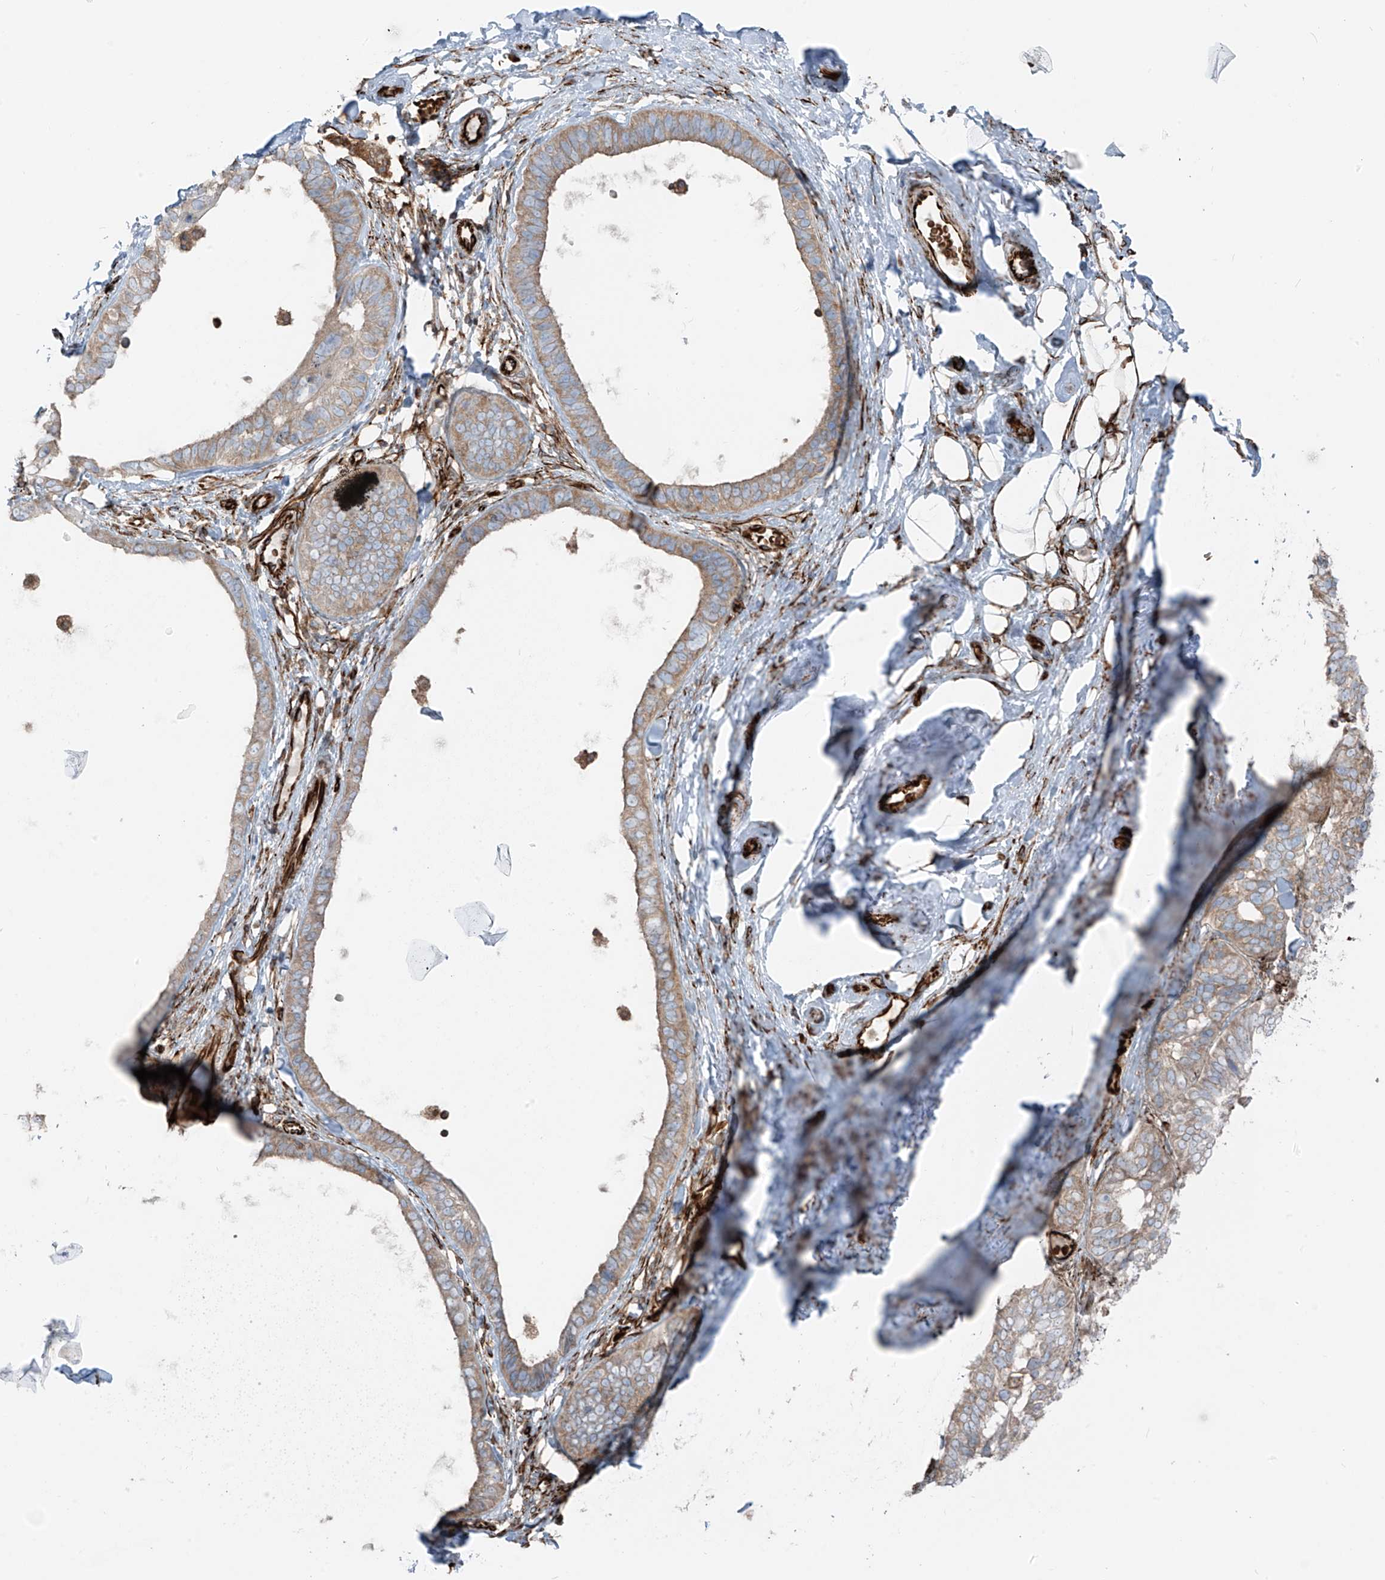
{"staining": {"intensity": "weak", "quantity": "25%-75%", "location": "cytoplasmic/membranous"}, "tissue": "skin cancer", "cell_type": "Tumor cells", "image_type": "cancer", "snomed": [{"axis": "morphology", "description": "Basal cell carcinoma"}, {"axis": "topography", "description": "Skin"}], "caption": "High-power microscopy captured an IHC histopathology image of basal cell carcinoma (skin), revealing weak cytoplasmic/membranous positivity in about 25%-75% of tumor cells. The staining was performed using DAB (3,3'-diaminobenzidine), with brown indicating positive protein expression. Nuclei are stained blue with hematoxylin.", "gene": "ERLEC1", "patient": {"sex": "male", "age": 62}}